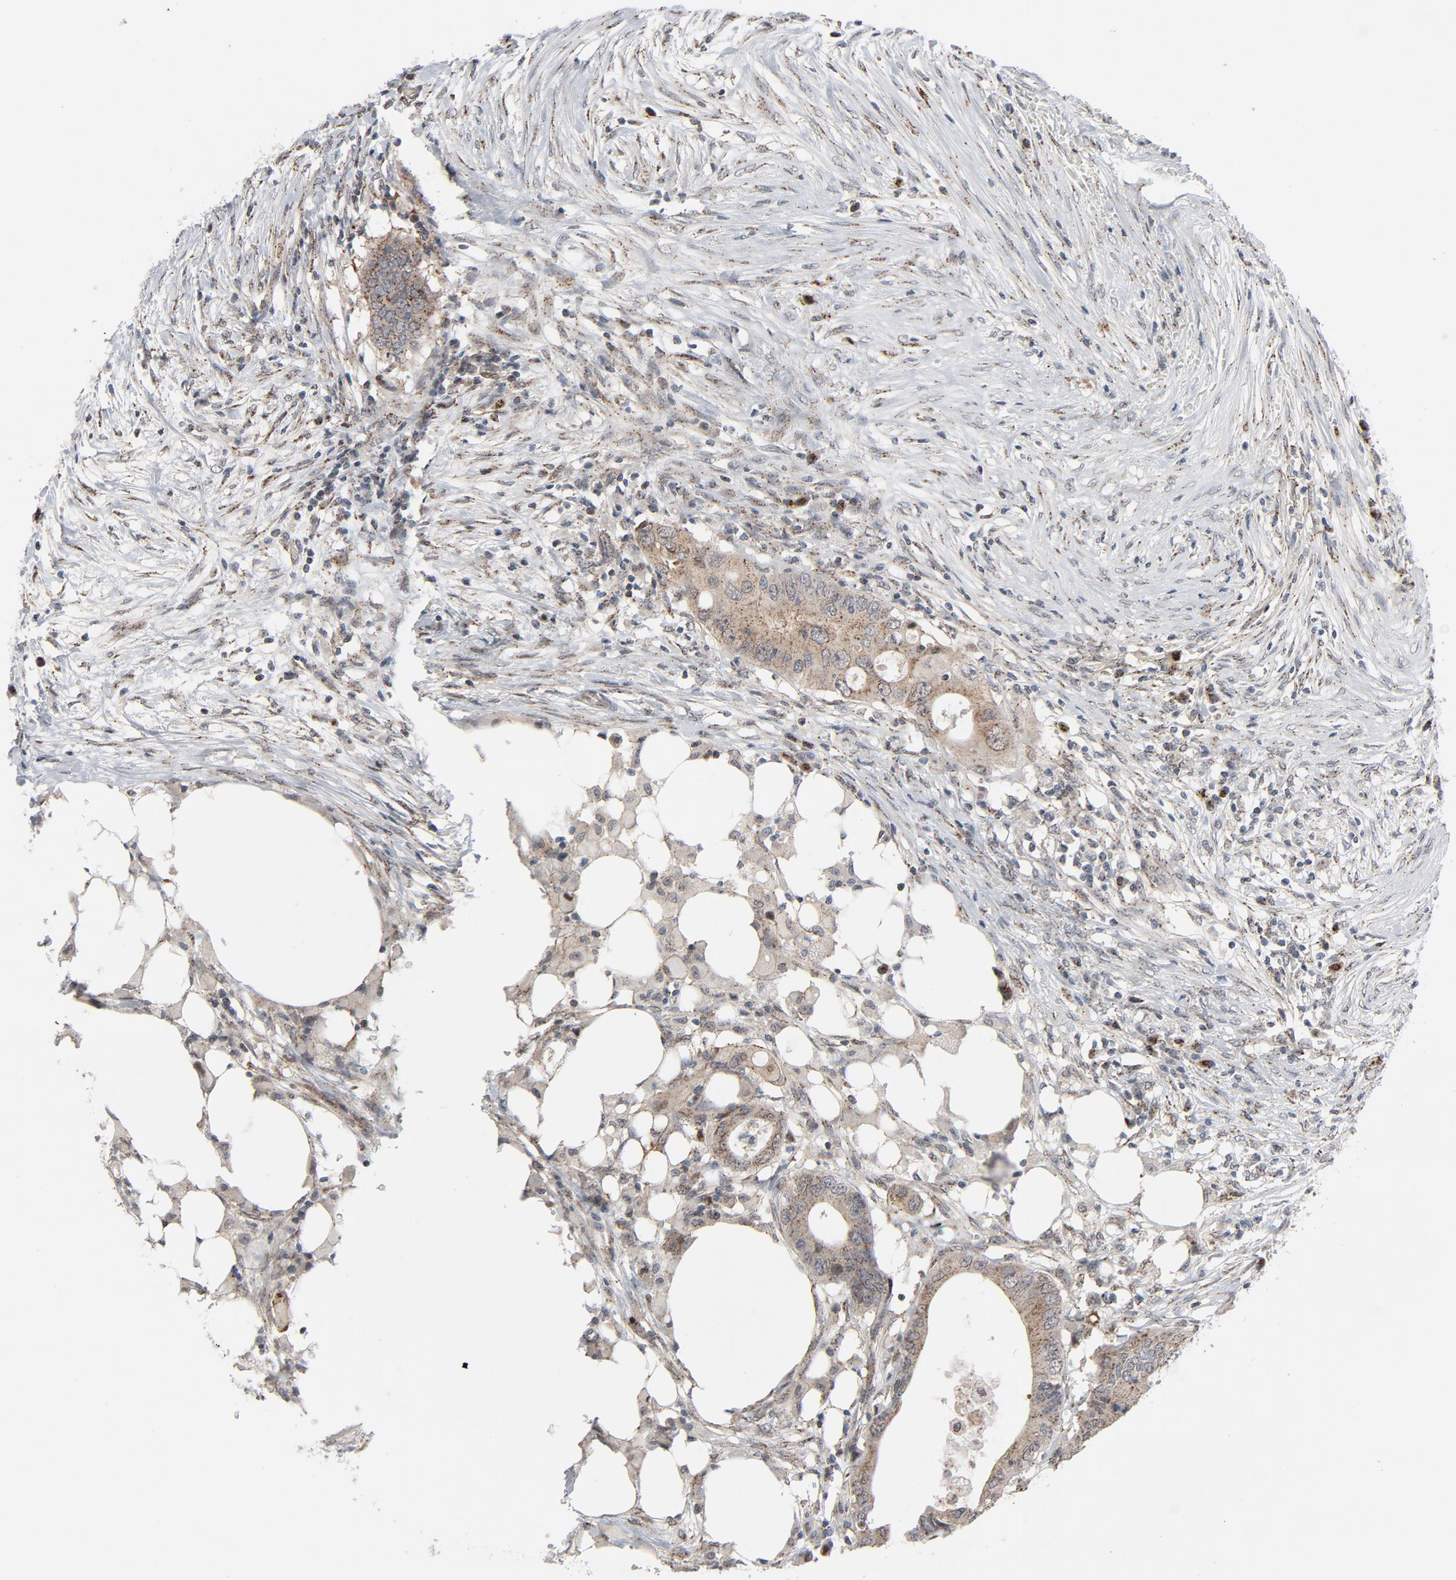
{"staining": {"intensity": "weak", "quantity": ">75%", "location": "cytoplasmic/membranous"}, "tissue": "colorectal cancer", "cell_type": "Tumor cells", "image_type": "cancer", "snomed": [{"axis": "morphology", "description": "Adenocarcinoma, NOS"}, {"axis": "topography", "description": "Colon"}], "caption": "High-power microscopy captured an IHC histopathology image of colorectal cancer, revealing weak cytoplasmic/membranous staining in approximately >75% of tumor cells. (IHC, brightfield microscopy, high magnification).", "gene": "RPL12", "patient": {"sex": "male", "age": 71}}